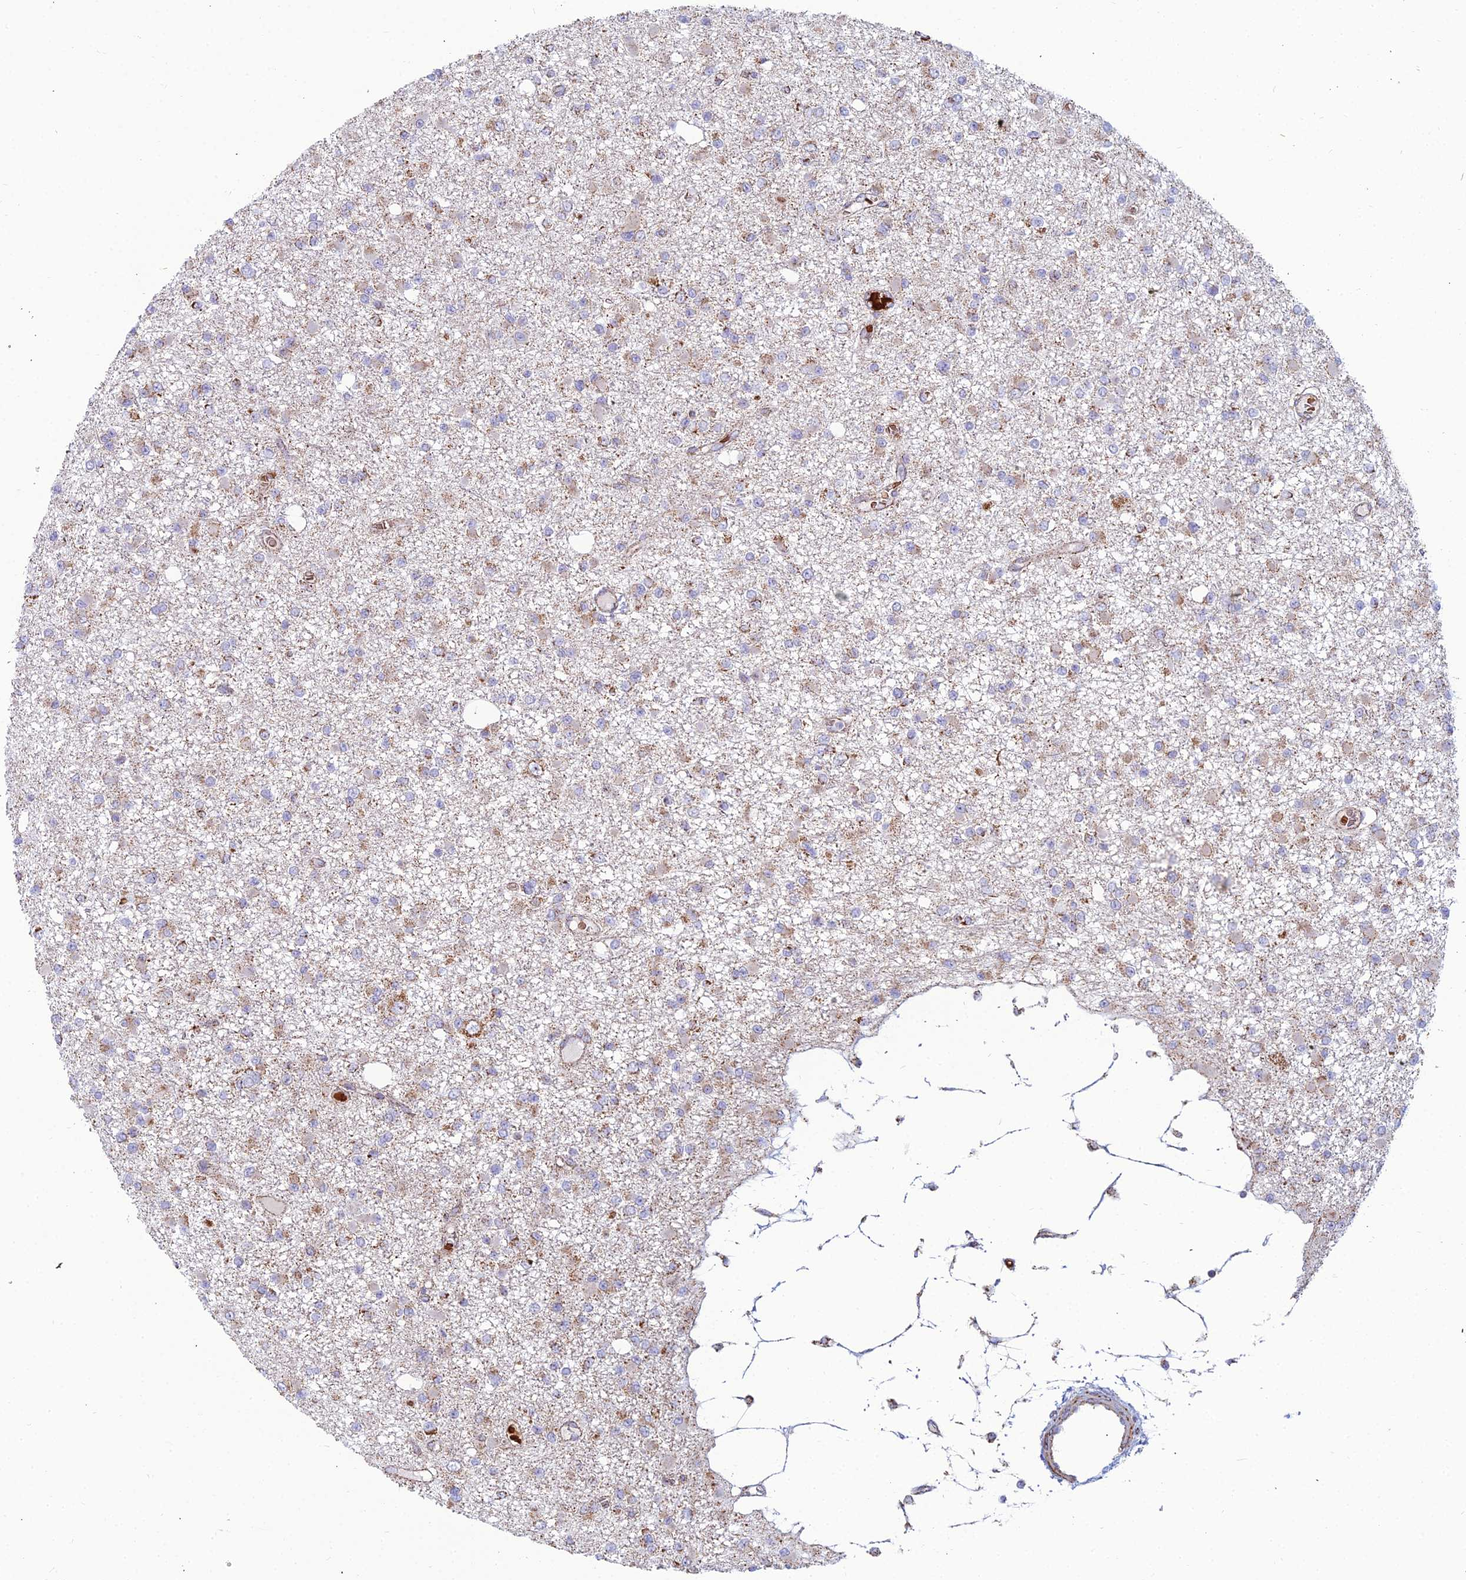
{"staining": {"intensity": "weak", "quantity": ">75%", "location": "cytoplasmic/membranous"}, "tissue": "glioma", "cell_type": "Tumor cells", "image_type": "cancer", "snomed": [{"axis": "morphology", "description": "Glioma, malignant, Low grade"}, {"axis": "topography", "description": "Brain"}], "caption": "Low-grade glioma (malignant) stained with DAB immunohistochemistry (IHC) demonstrates low levels of weak cytoplasmic/membranous positivity in about >75% of tumor cells.", "gene": "SLC35F4", "patient": {"sex": "female", "age": 22}}